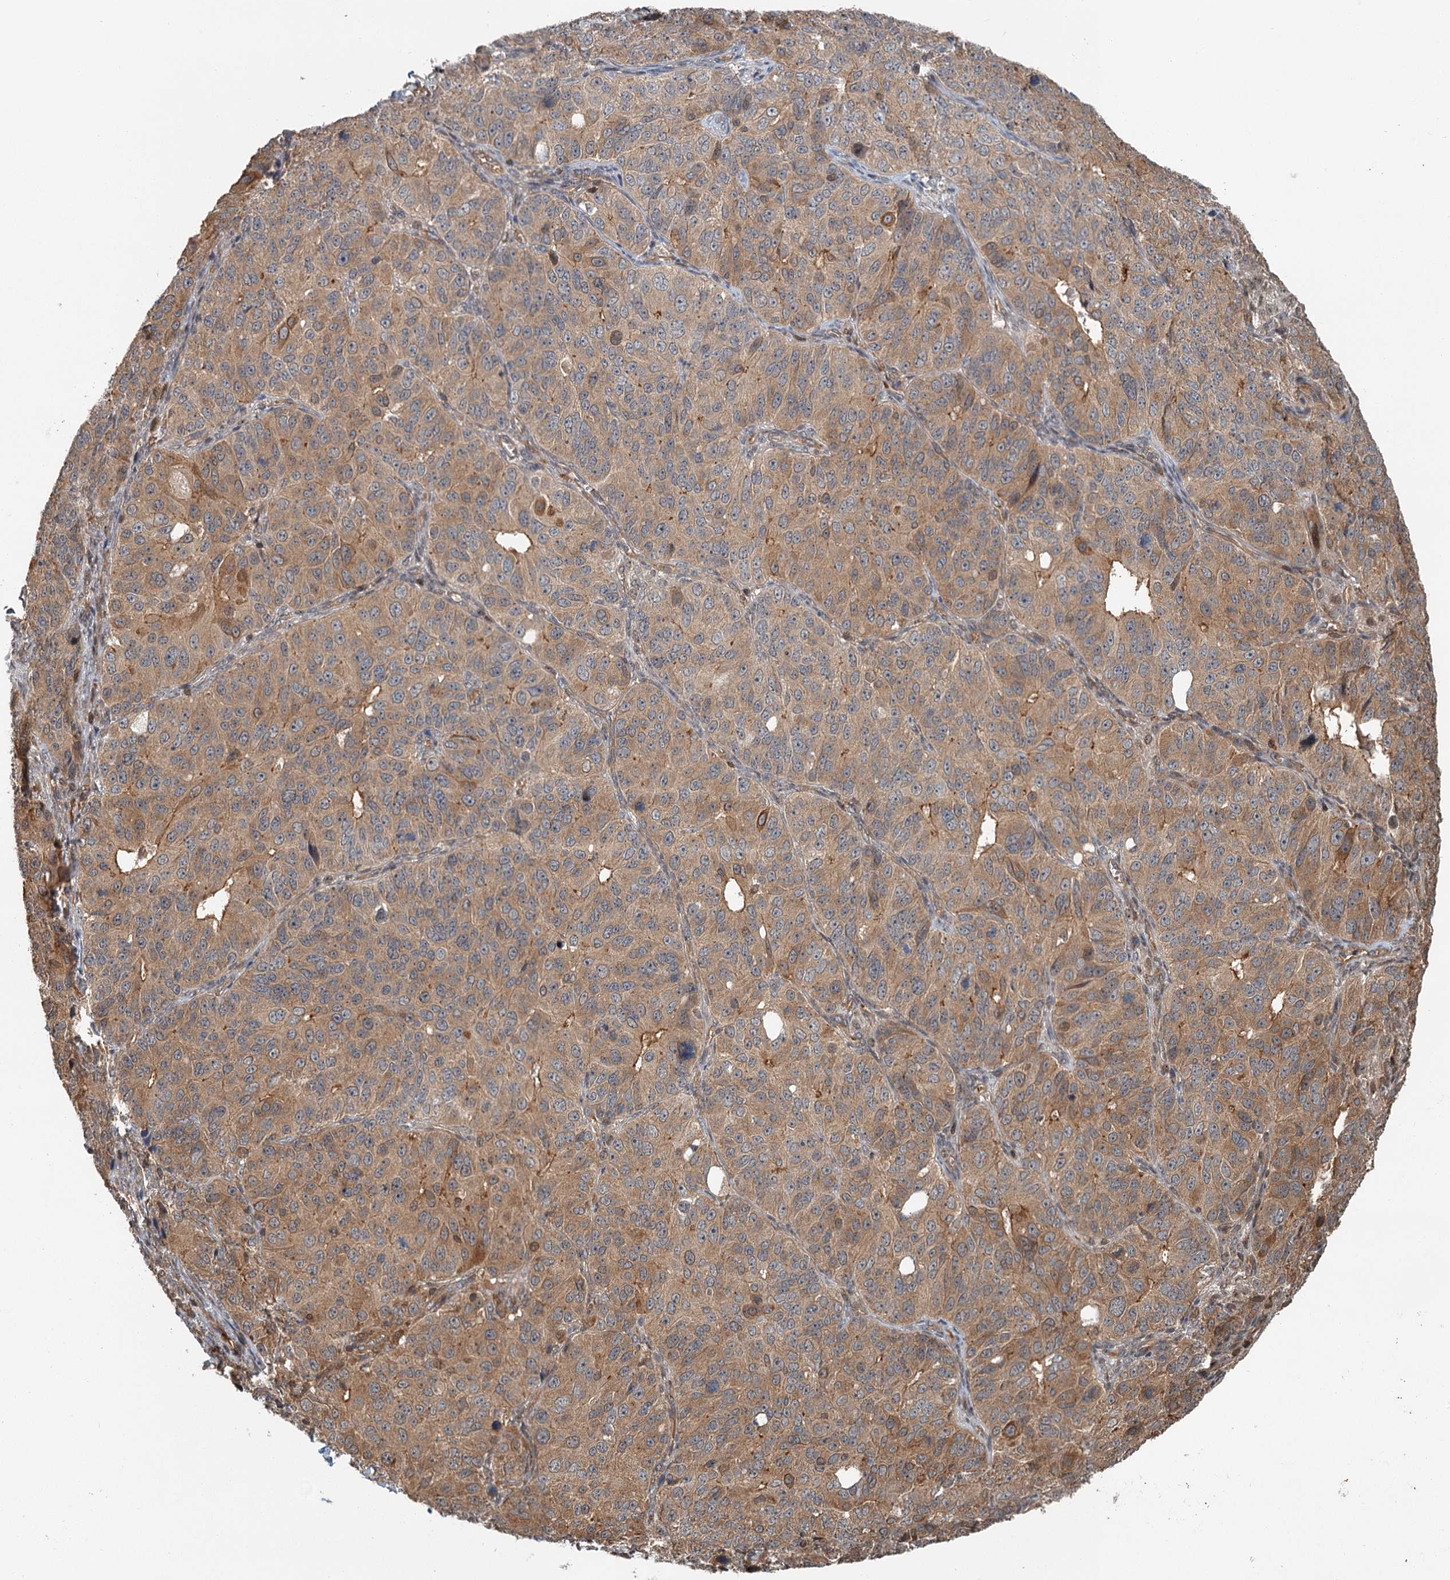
{"staining": {"intensity": "moderate", "quantity": ">75%", "location": "cytoplasmic/membranous"}, "tissue": "ovarian cancer", "cell_type": "Tumor cells", "image_type": "cancer", "snomed": [{"axis": "morphology", "description": "Carcinoma, endometroid"}, {"axis": "topography", "description": "Ovary"}], "caption": "This histopathology image exhibits immunohistochemistry staining of endometroid carcinoma (ovarian), with medium moderate cytoplasmic/membranous expression in approximately >75% of tumor cells.", "gene": "ZNF527", "patient": {"sex": "female", "age": 51}}